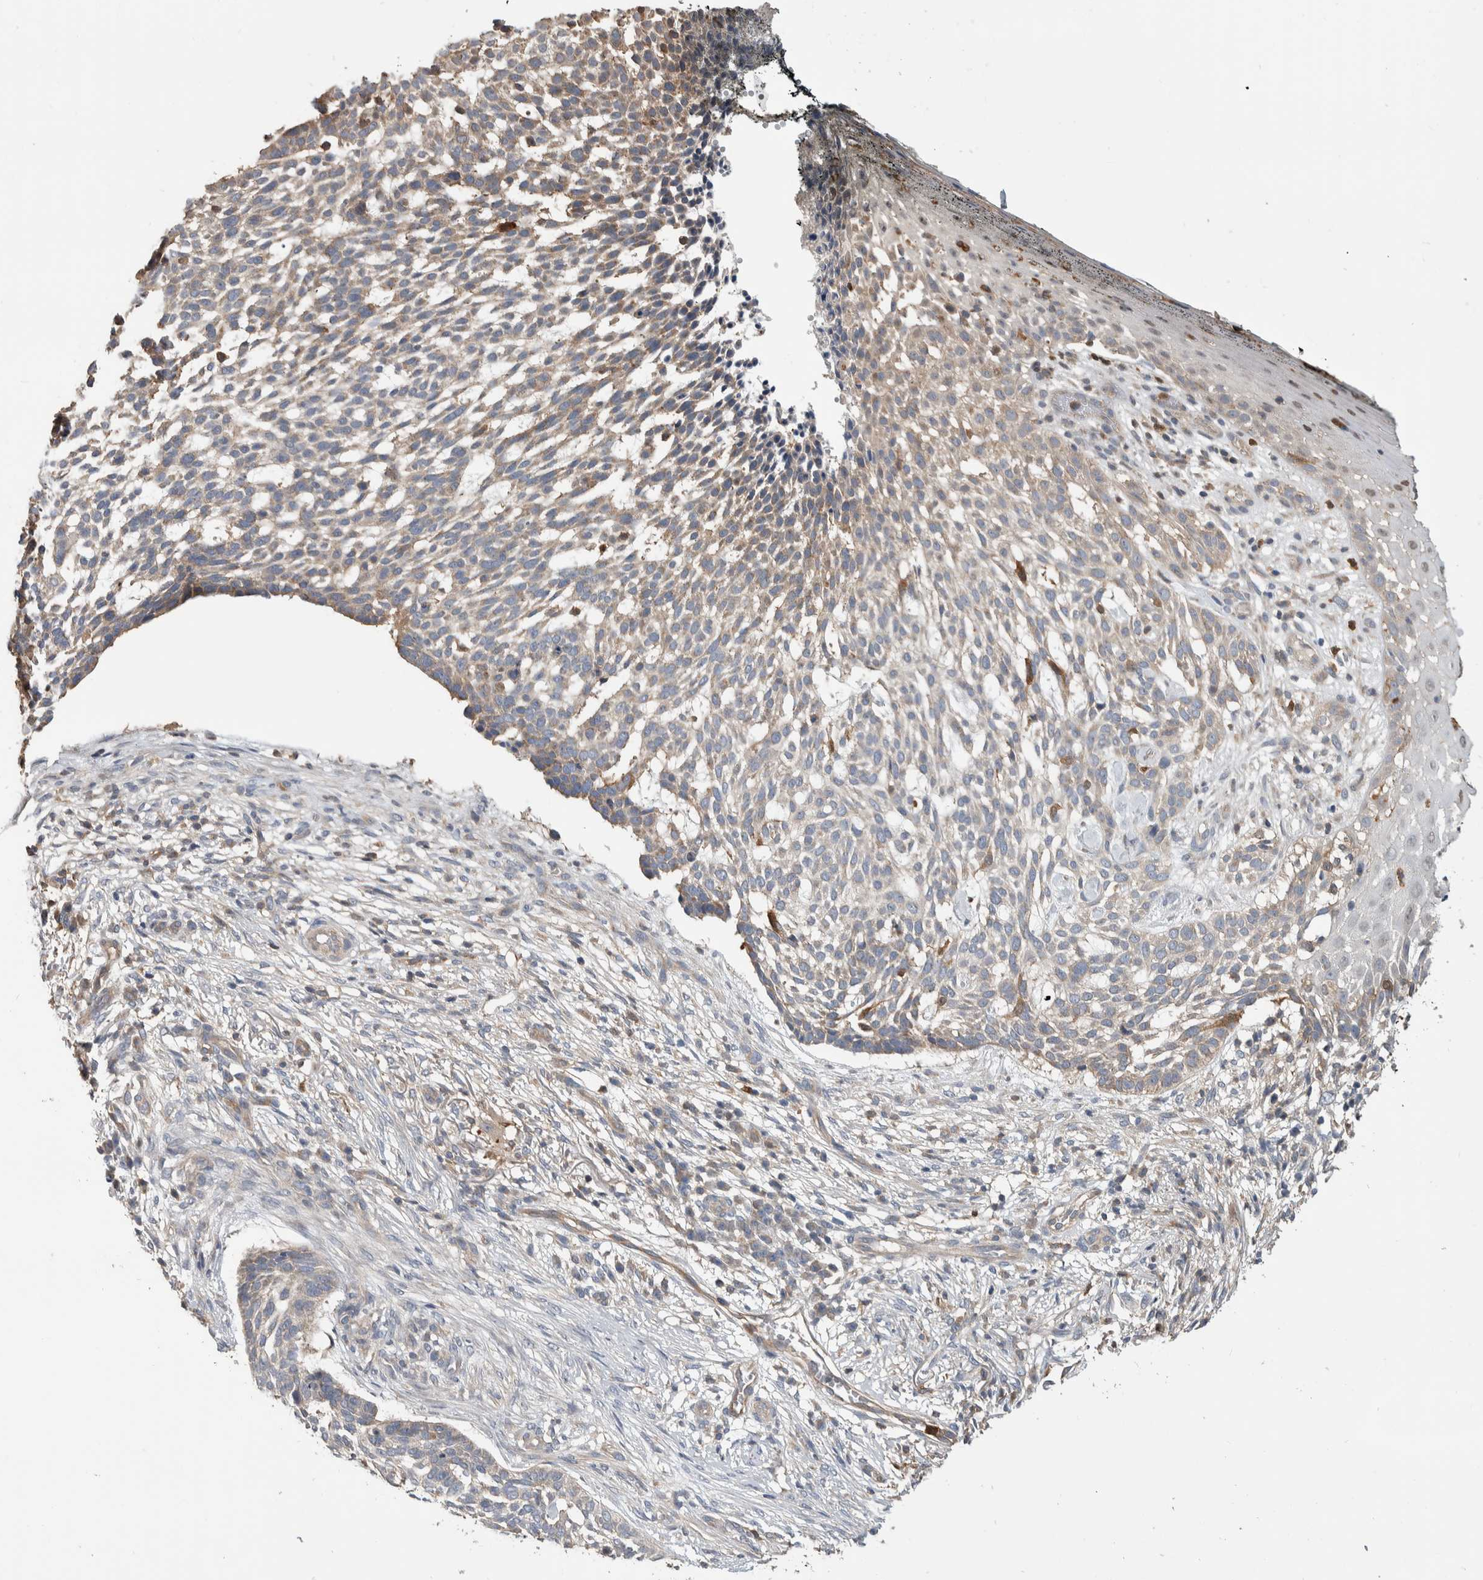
{"staining": {"intensity": "weak", "quantity": "25%-75%", "location": "cytoplasmic/membranous"}, "tissue": "skin cancer", "cell_type": "Tumor cells", "image_type": "cancer", "snomed": [{"axis": "morphology", "description": "Basal cell carcinoma"}, {"axis": "topography", "description": "Skin"}], "caption": "Immunohistochemical staining of human skin cancer (basal cell carcinoma) displays low levels of weak cytoplasmic/membranous positivity in approximately 25%-75% of tumor cells.", "gene": "SDCBP", "patient": {"sex": "female", "age": 64}}